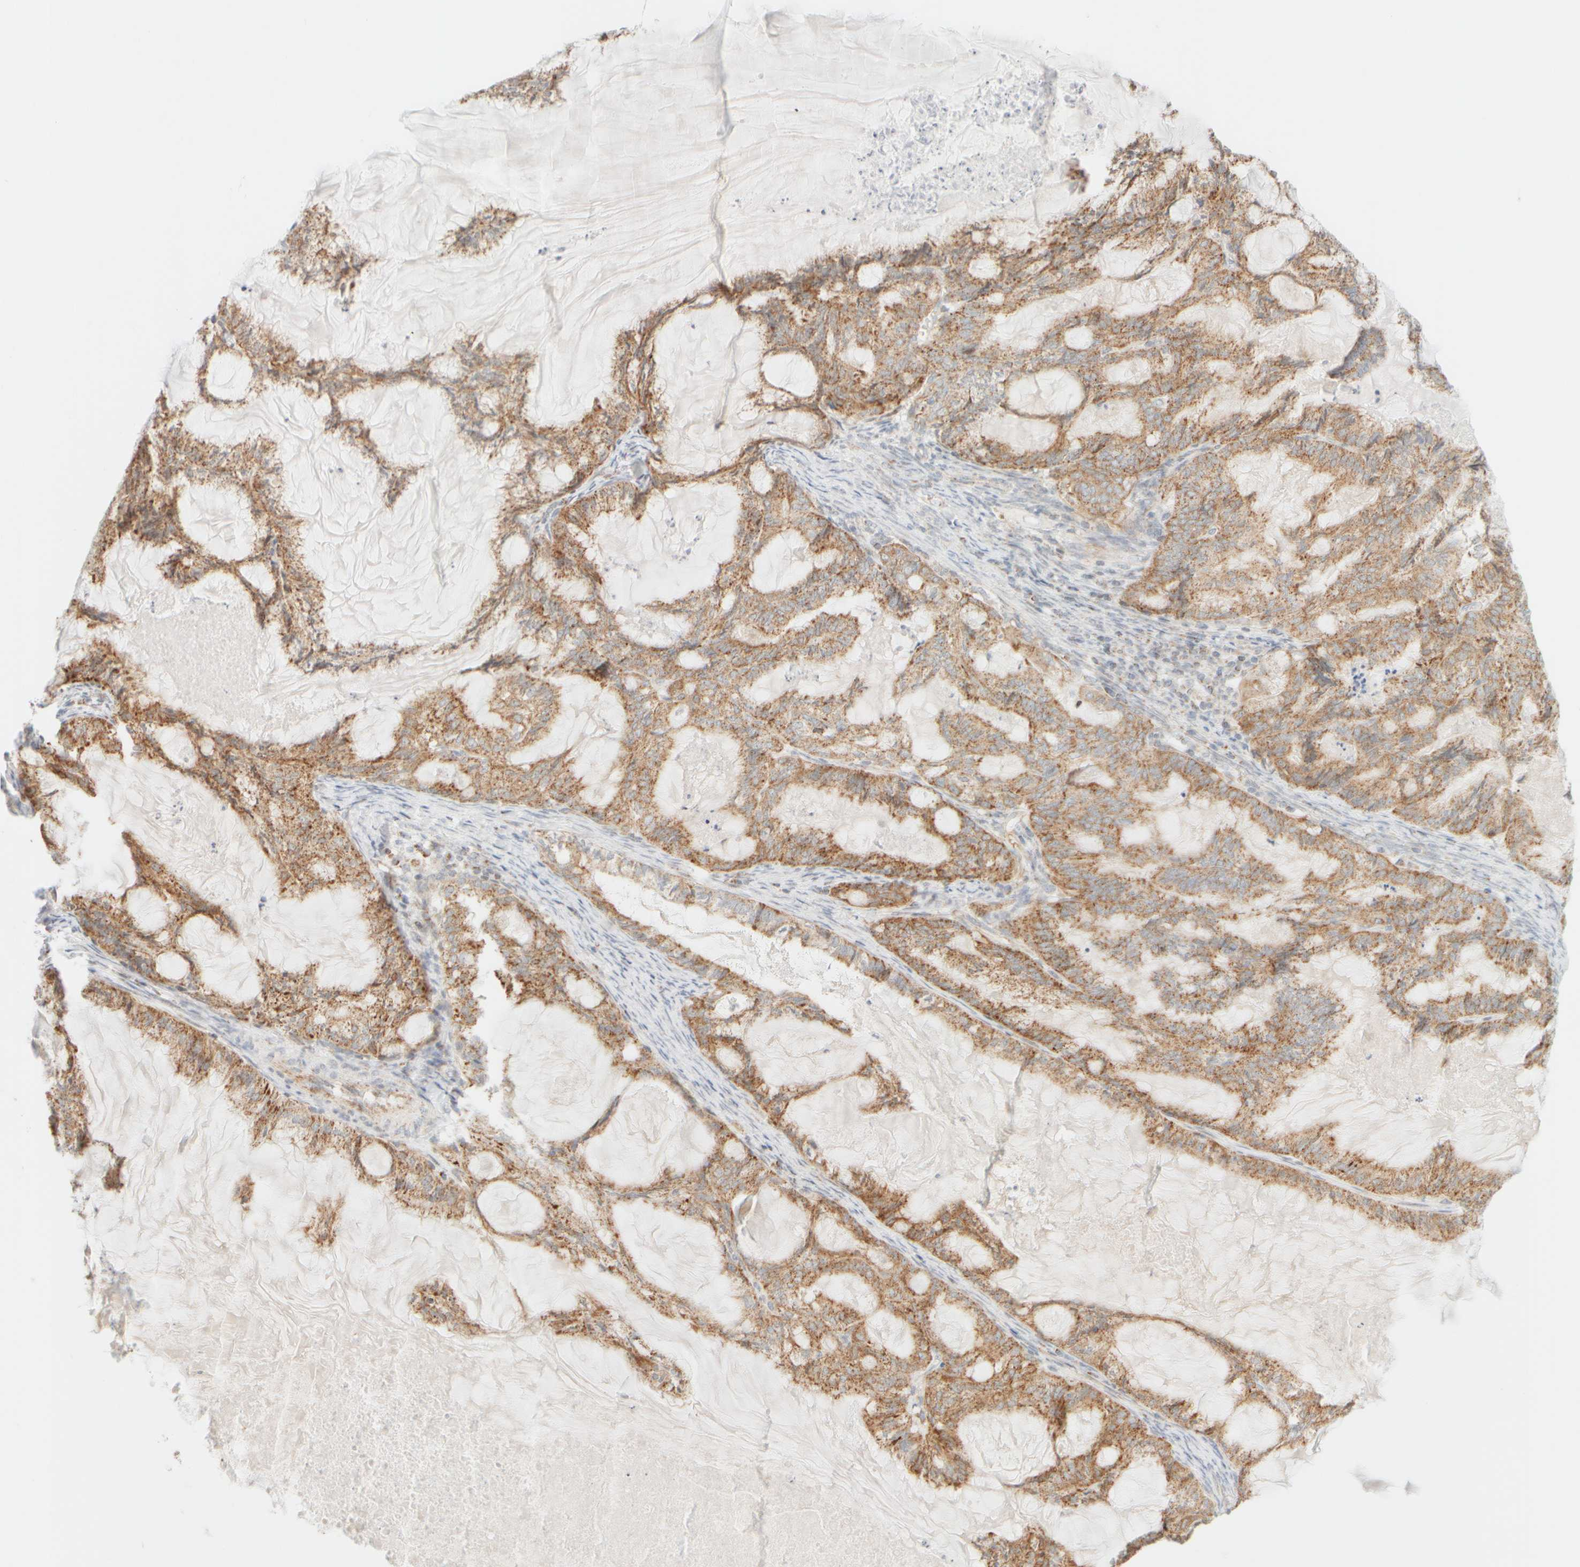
{"staining": {"intensity": "moderate", "quantity": ">75%", "location": "cytoplasmic/membranous"}, "tissue": "endometrial cancer", "cell_type": "Tumor cells", "image_type": "cancer", "snomed": [{"axis": "morphology", "description": "Adenocarcinoma, NOS"}, {"axis": "topography", "description": "Endometrium"}], "caption": "Endometrial cancer (adenocarcinoma) stained with a brown dye shows moderate cytoplasmic/membranous positive staining in about >75% of tumor cells.", "gene": "PPM1K", "patient": {"sex": "female", "age": 86}}